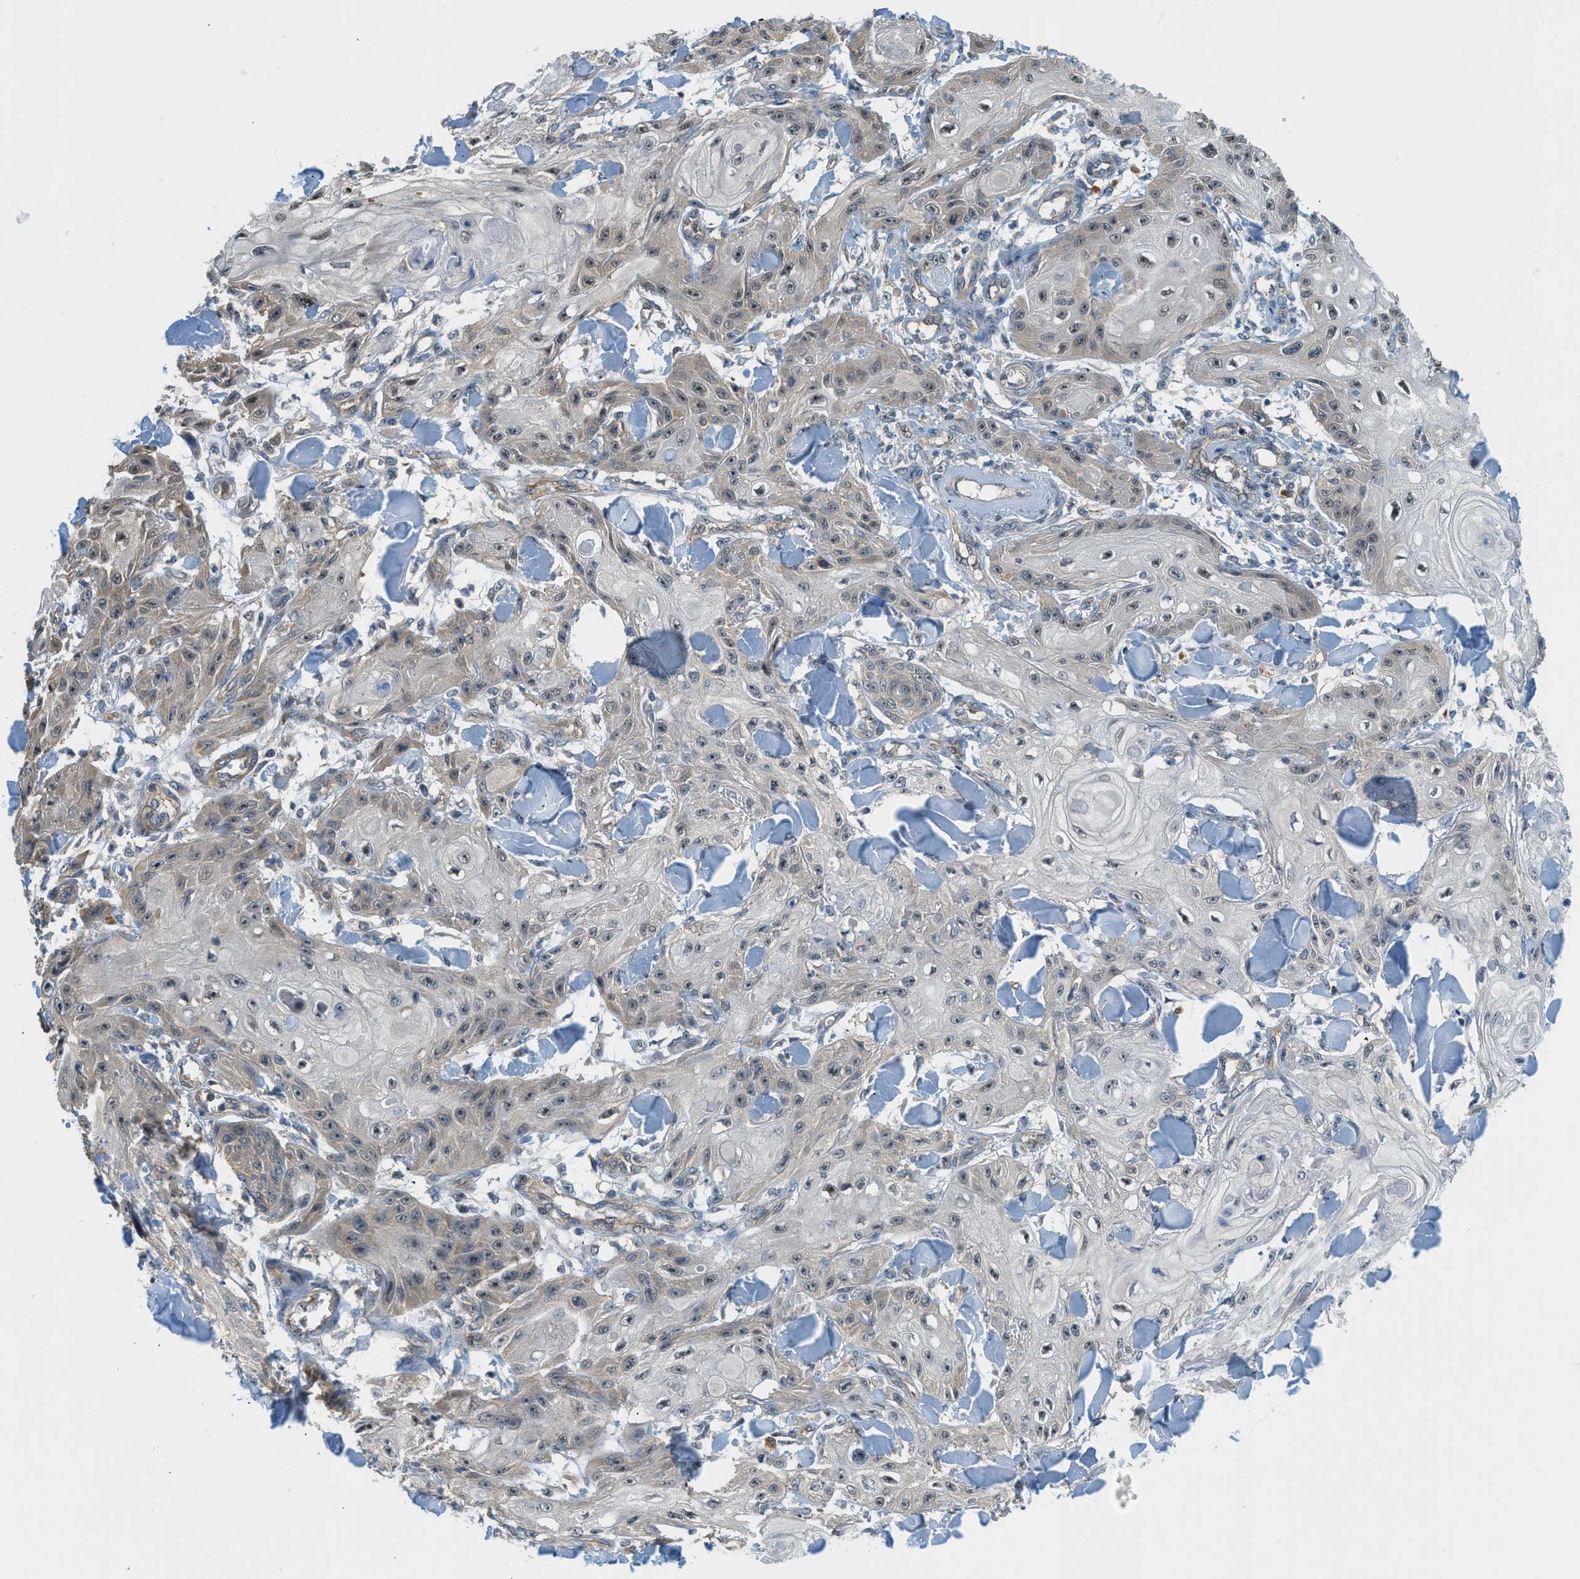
{"staining": {"intensity": "weak", "quantity": ">75%", "location": "nuclear"}, "tissue": "skin cancer", "cell_type": "Tumor cells", "image_type": "cancer", "snomed": [{"axis": "morphology", "description": "Squamous cell carcinoma, NOS"}, {"axis": "topography", "description": "Skin"}], "caption": "There is low levels of weak nuclear expression in tumor cells of squamous cell carcinoma (skin), as demonstrated by immunohistochemical staining (brown color).", "gene": "CBLB", "patient": {"sex": "male", "age": 74}}